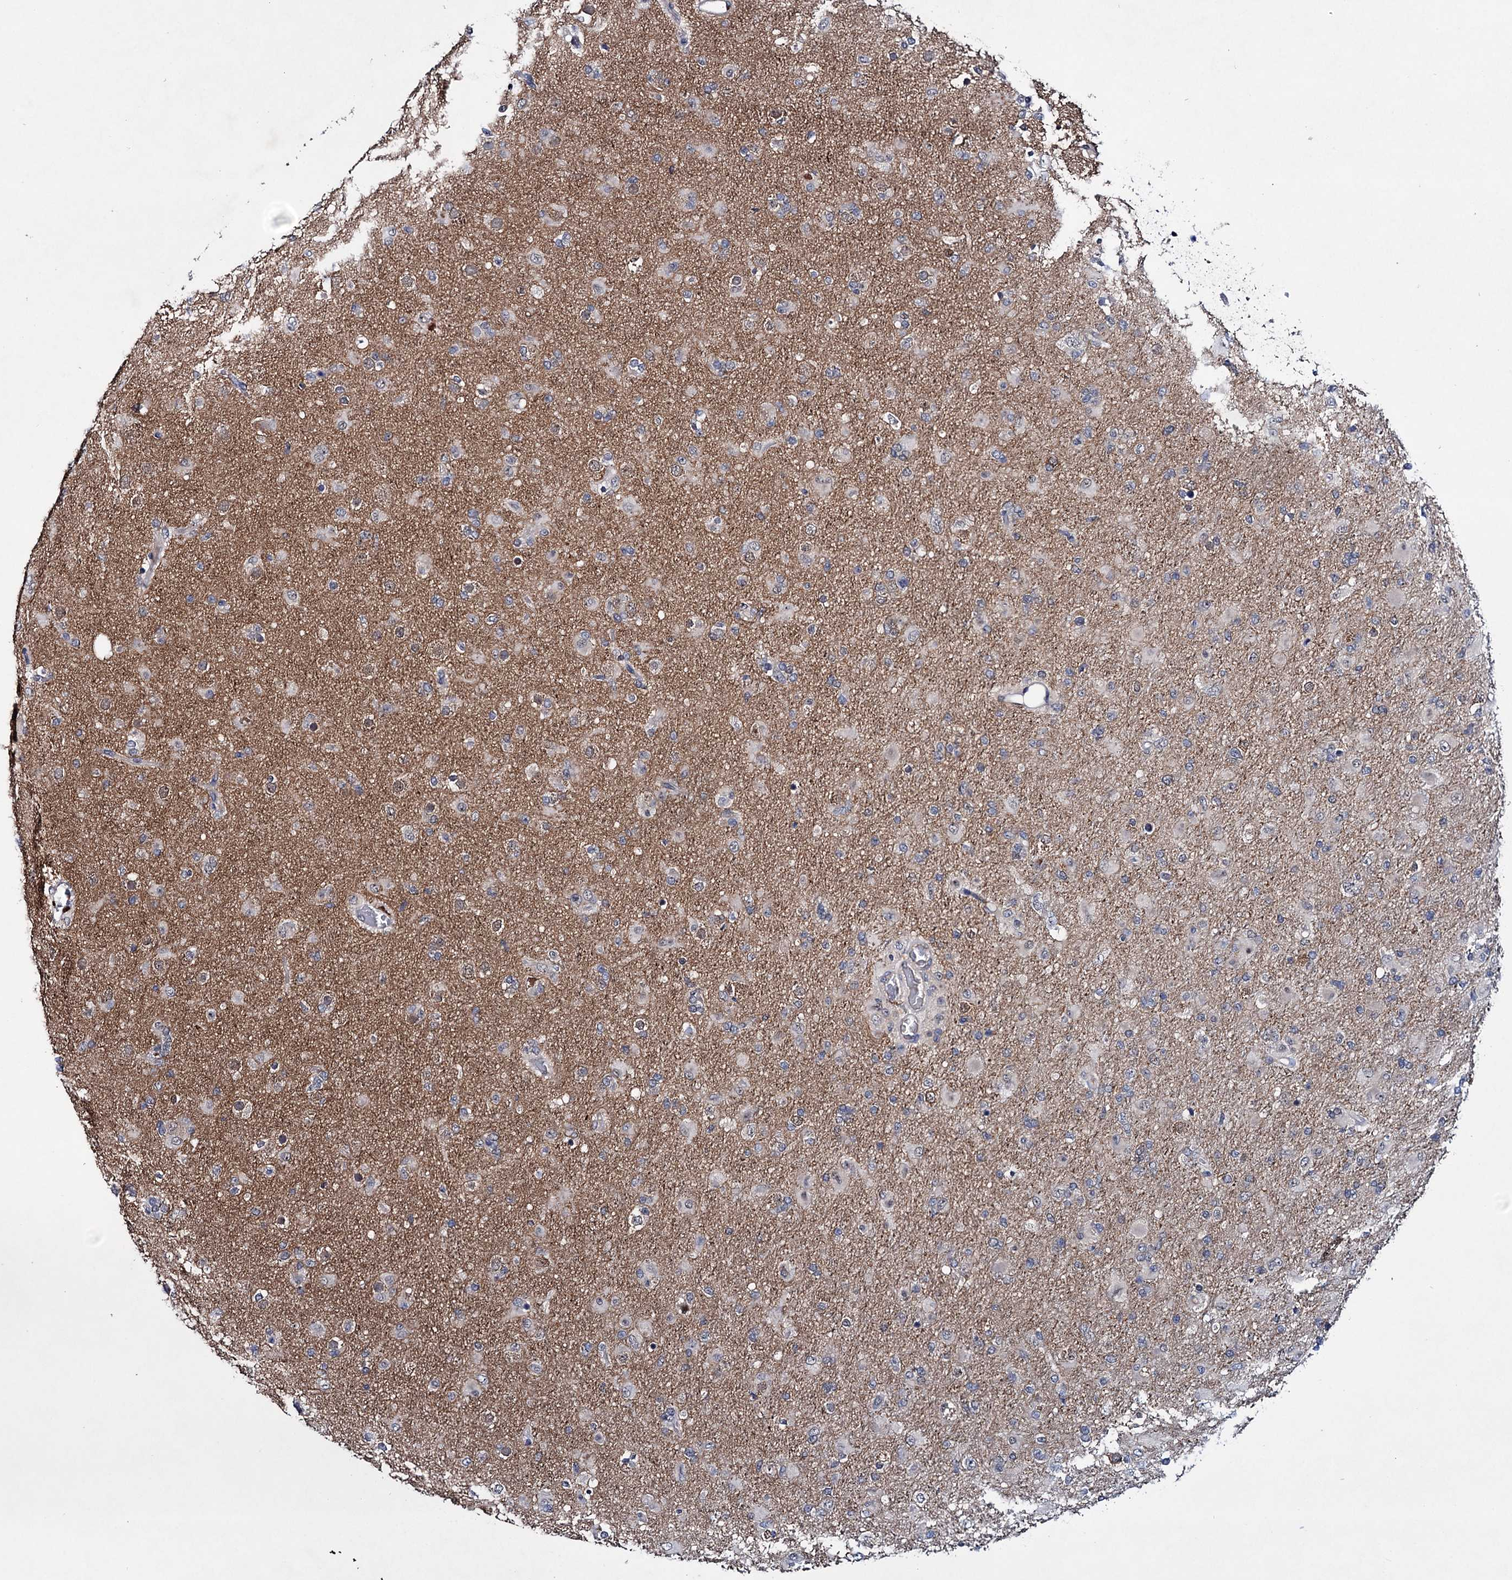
{"staining": {"intensity": "weak", "quantity": "<25%", "location": "cytoplasmic/membranous"}, "tissue": "glioma", "cell_type": "Tumor cells", "image_type": "cancer", "snomed": [{"axis": "morphology", "description": "Glioma, malignant, Low grade"}, {"axis": "topography", "description": "Brain"}], "caption": "Tumor cells show no significant protein positivity in glioma.", "gene": "EYA4", "patient": {"sex": "male", "age": 65}}